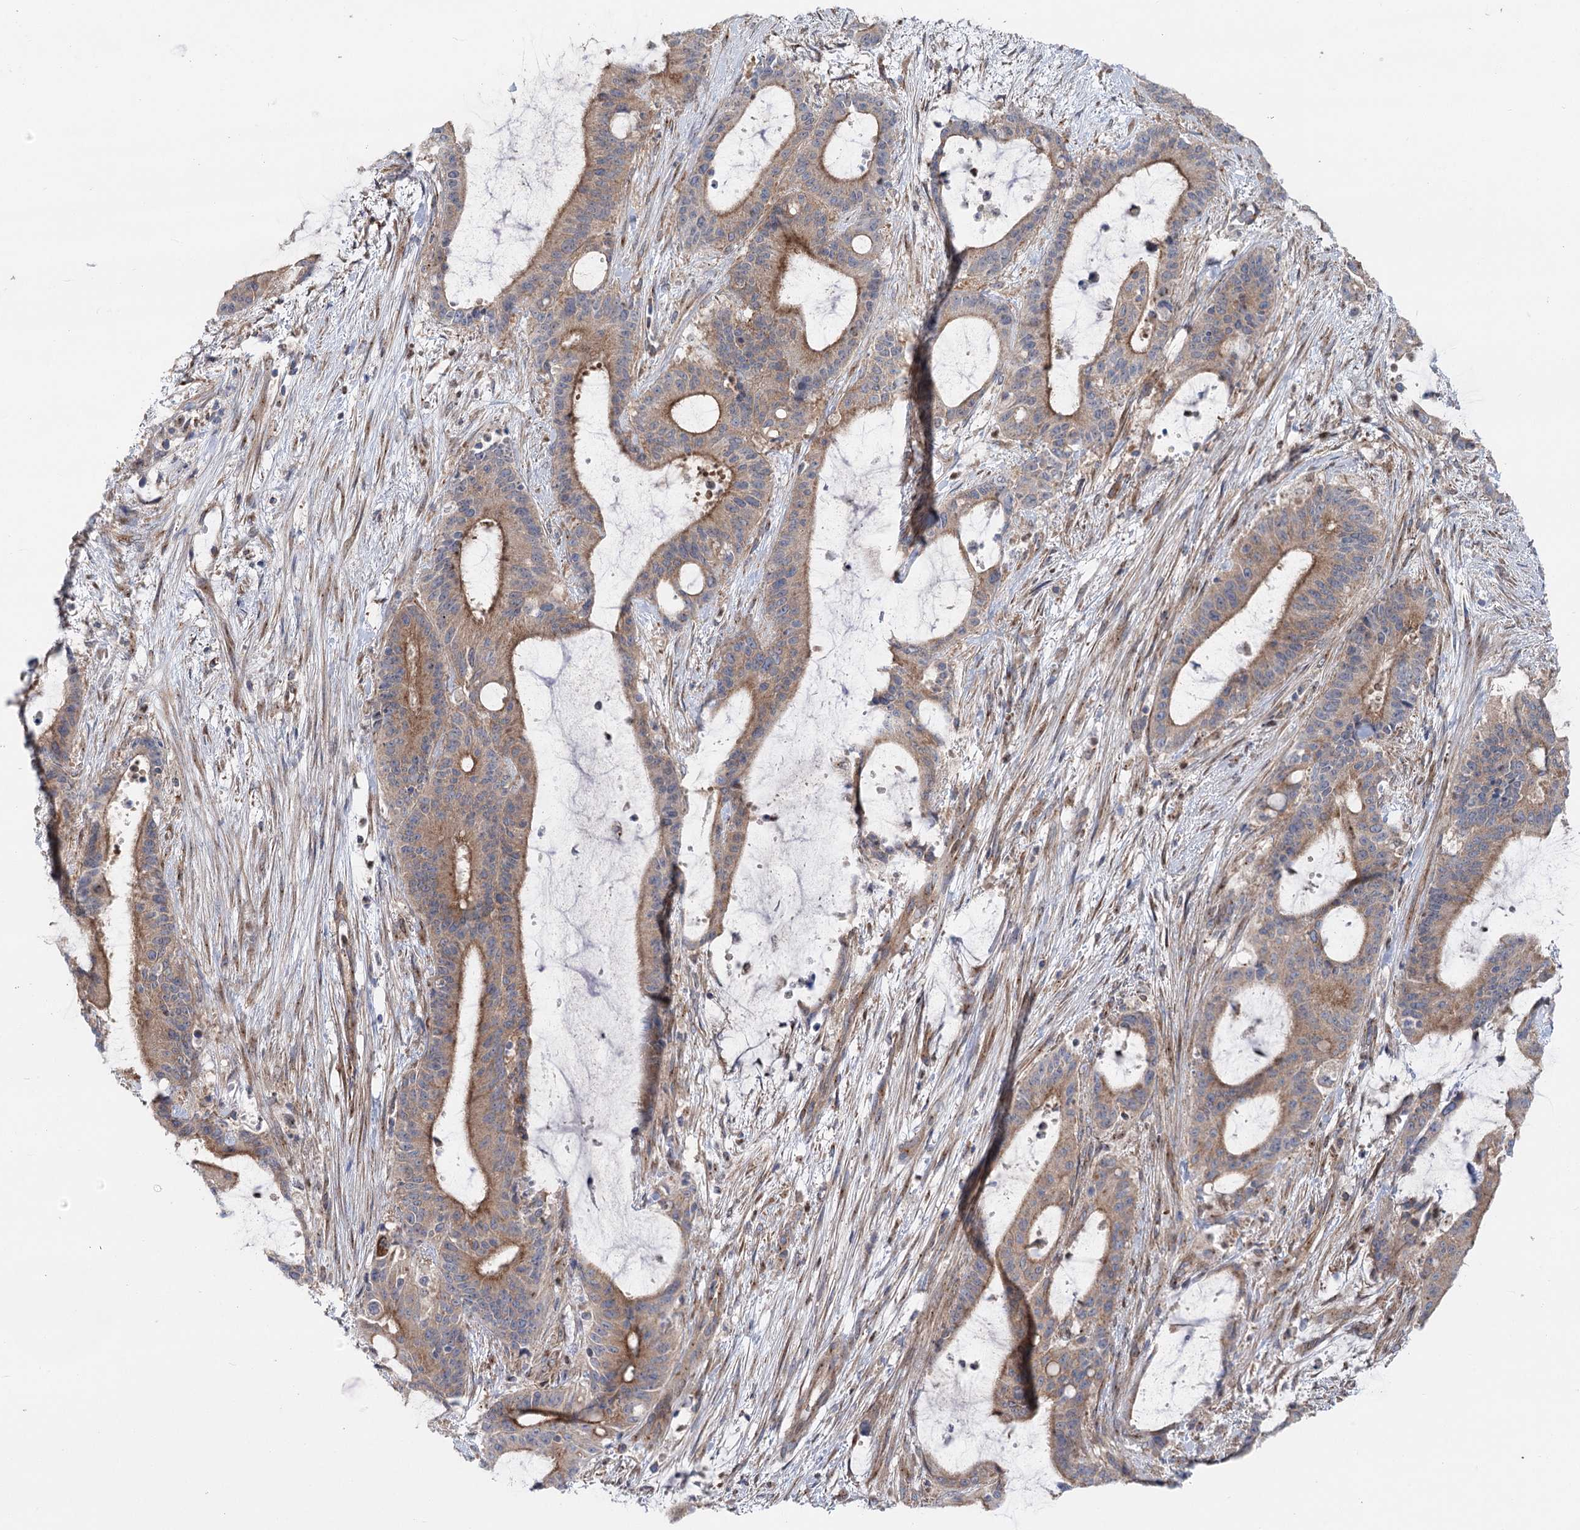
{"staining": {"intensity": "moderate", "quantity": ">75%", "location": "cytoplasmic/membranous"}, "tissue": "liver cancer", "cell_type": "Tumor cells", "image_type": "cancer", "snomed": [{"axis": "morphology", "description": "Normal tissue, NOS"}, {"axis": "morphology", "description": "Cholangiocarcinoma"}, {"axis": "topography", "description": "Liver"}, {"axis": "topography", "description": "Peripheral nerve tissue"}], "caption": "This is a histology image of immunohistochemistry staining of liver cancer, which shows moderate positivity in the cytoplasmic/membranous of tumor cells.", "gene": "SCN11A", "patient": {"sex": "female", "age": 73}}